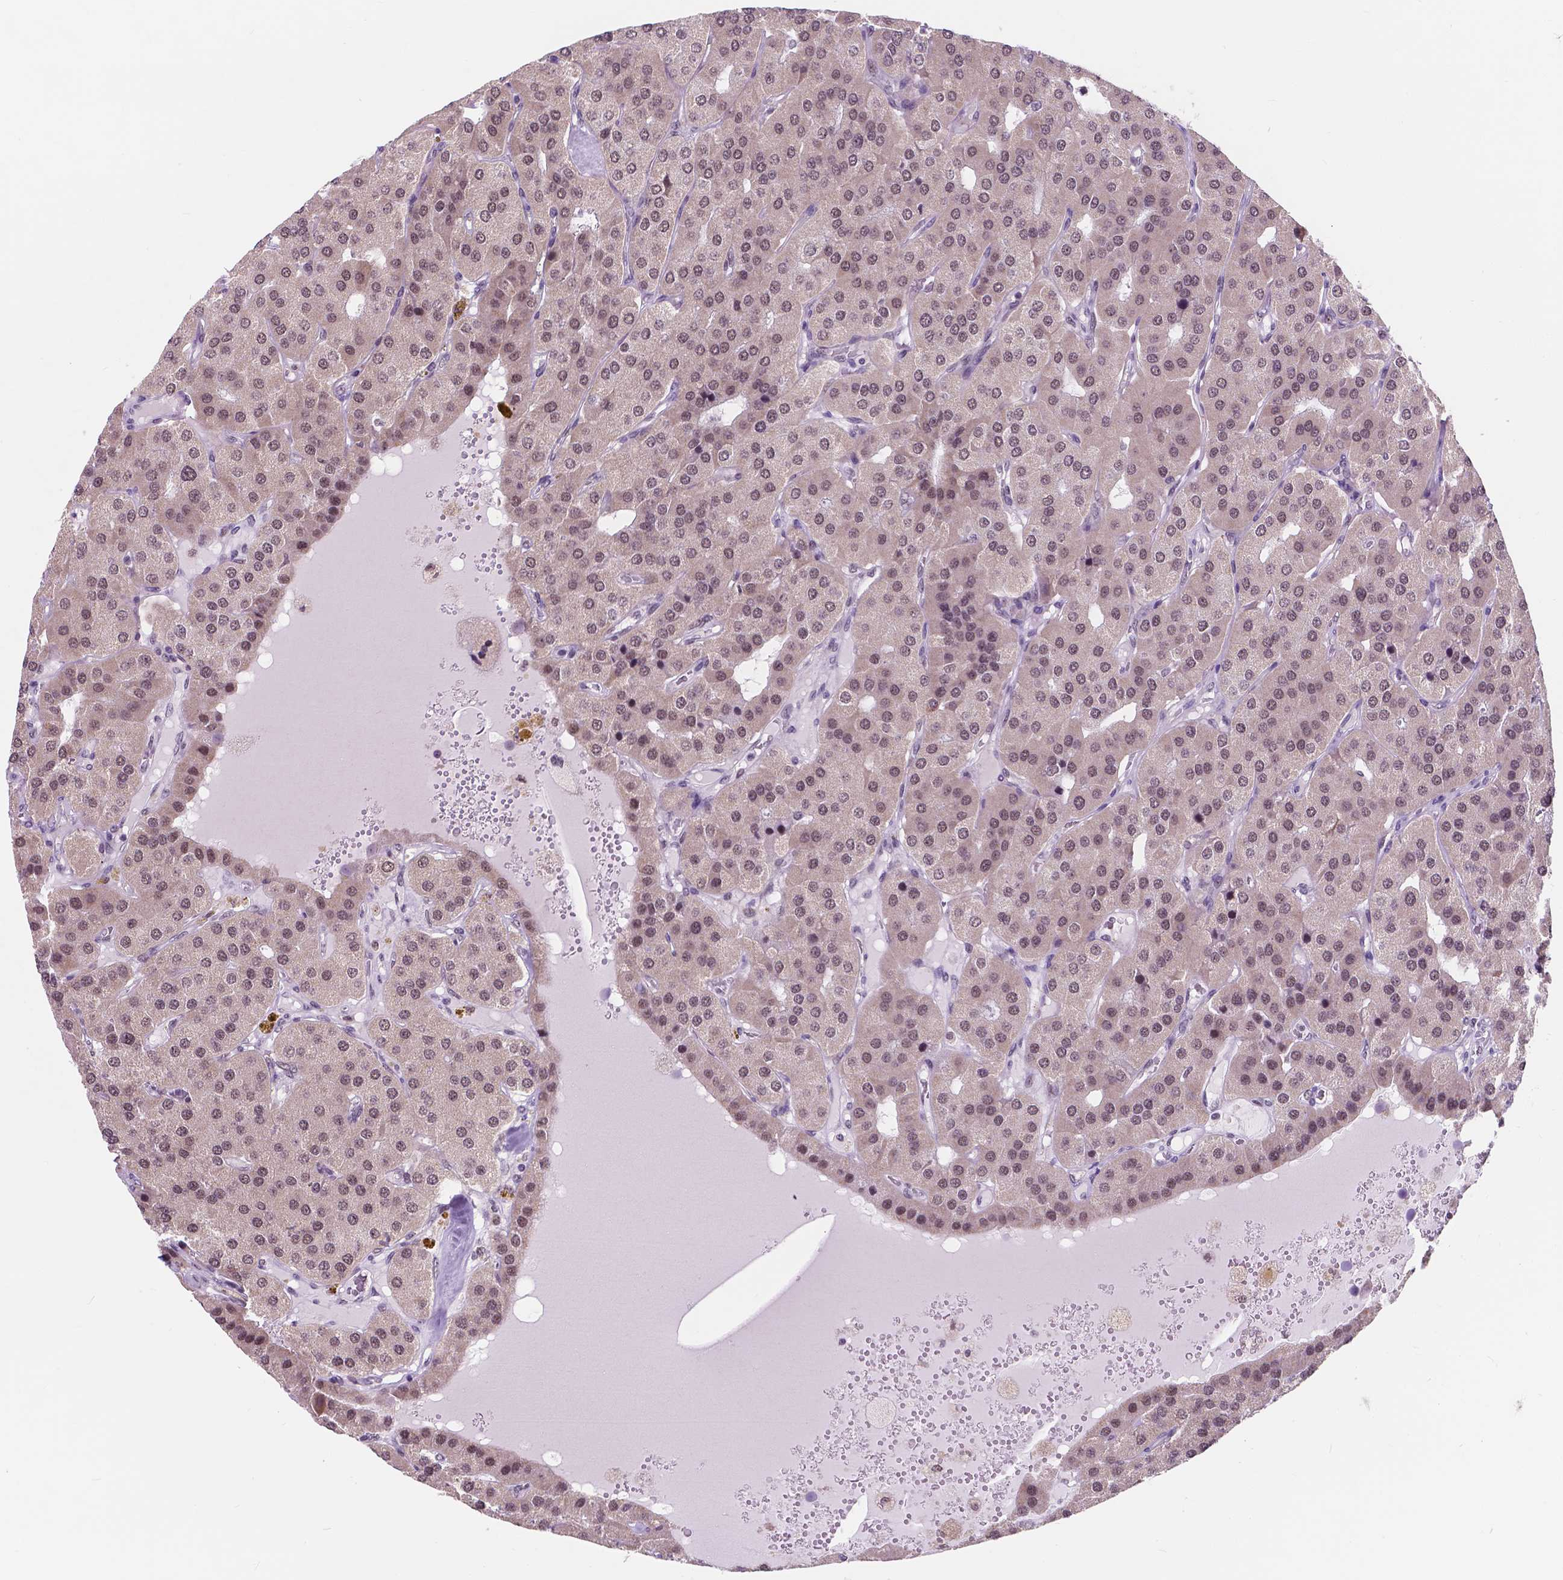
{"staining": {"intensity": "moderate", "quantity": ">75%", "location": "nuclear"}, "tissue": "parathyroid gland", "cell_type": "Glandular cells", "image_type": "normal", "snomed": [{"axis": "morphology", "description": "Normal tissue, NOS"}, {"axis": "morphology", "description": "Adenoma, NOS"}, {"axis": "topography", "description": "Parathyroid gland"}], "caption": "IHC micrograph of unremarkable human parathyroid gland stained for a protein (brown), which exhibits medium levels of moderate nuclear staining in approximately >75% of glandular cells.", "gene": "BCAS2", "patient": {"sex": "female", "age": 86}}